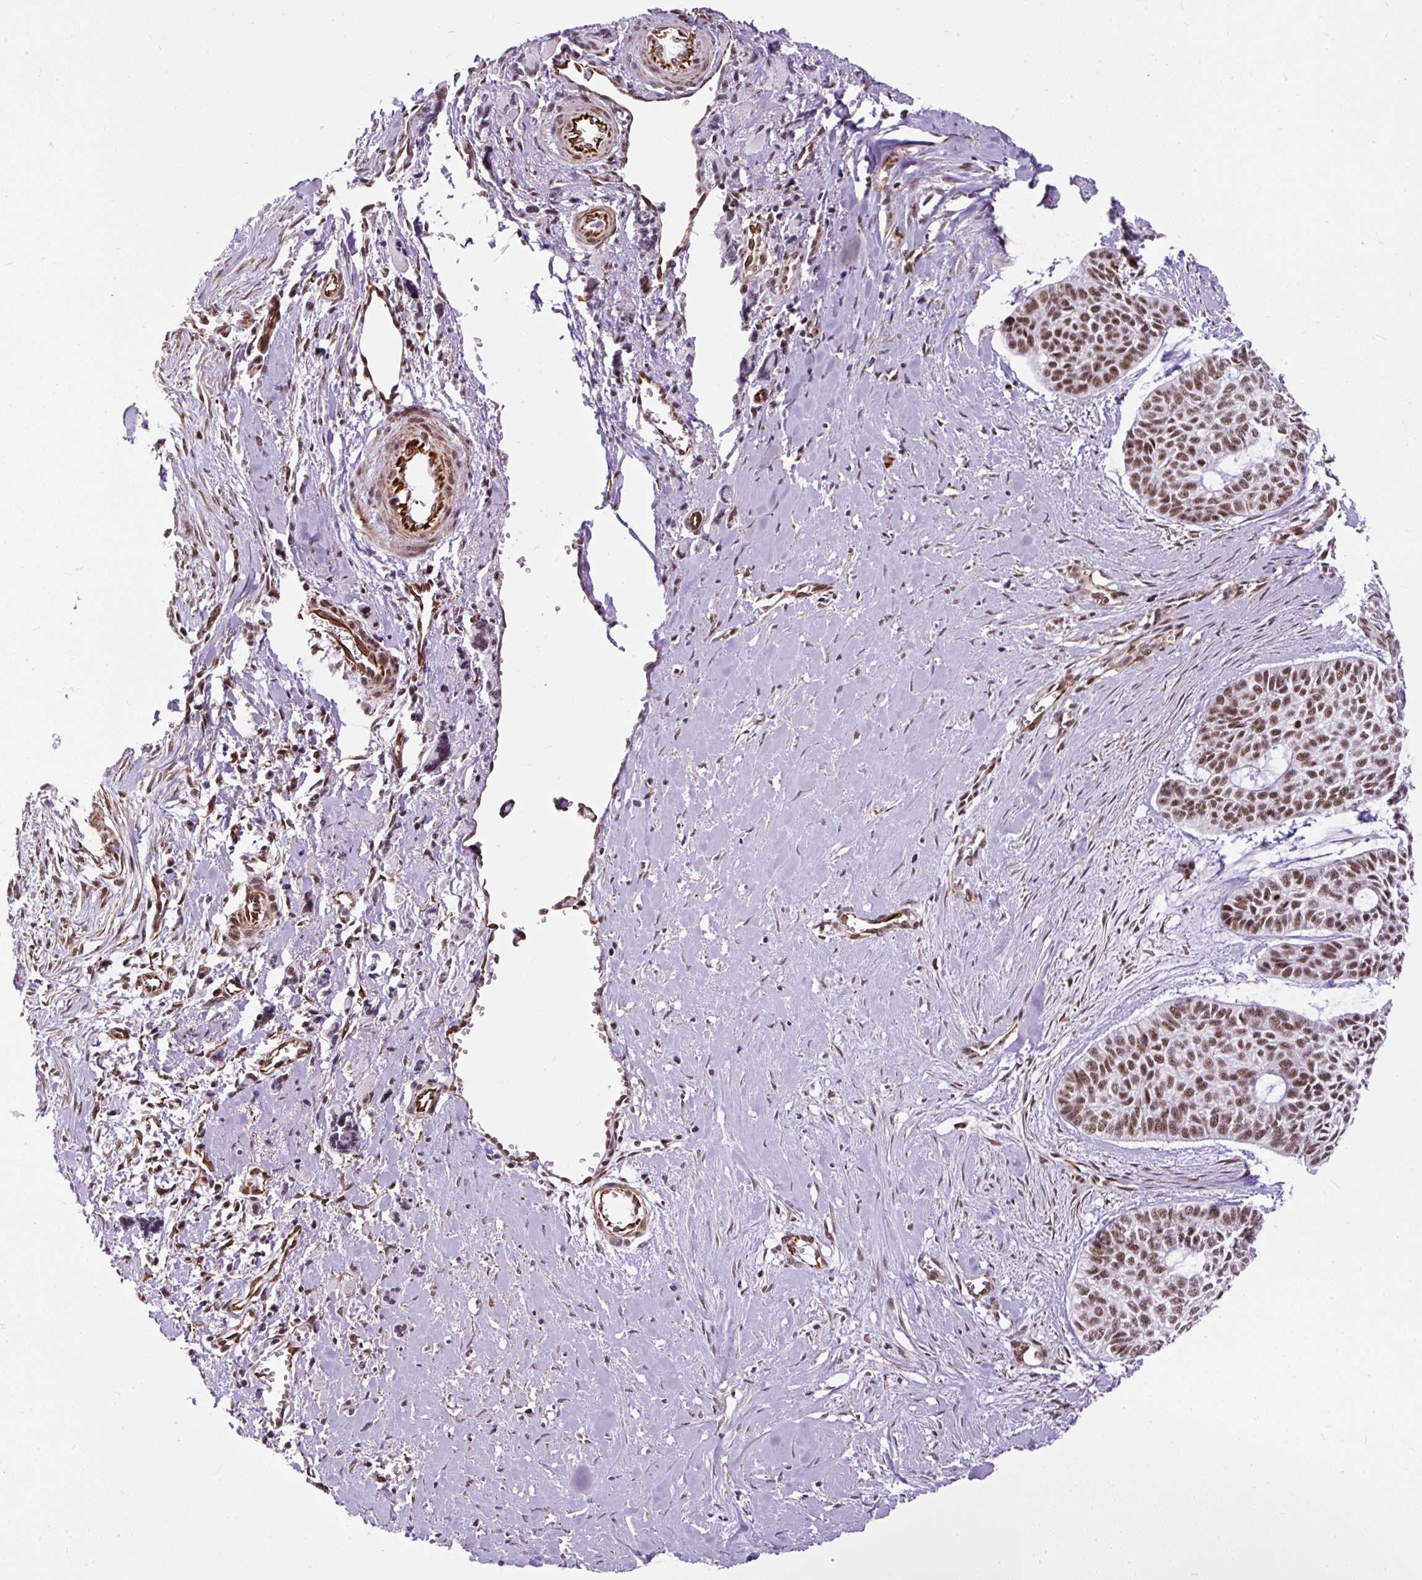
{"staining": {"intensity": "moderate", "quantity": ">75%", "location": "nuclear"}, "tissue": "skin cancer", "cell_type": "Tumor cells", "image_type": "cancer", "snomed": [{"axis": "morphology", "description": "Basal cell carcinoma"}, {"axis": "topography", "description": "Skin"}], "caption": "A high-resolution photomicrograph shows IHC staining of skin cancer (basal cell carcinoma), which reveals moderate nuclear staining in about >75% of tumor cells.", "gene": "LUC7L2", "patient": {"sex": "female", "age": 64}}